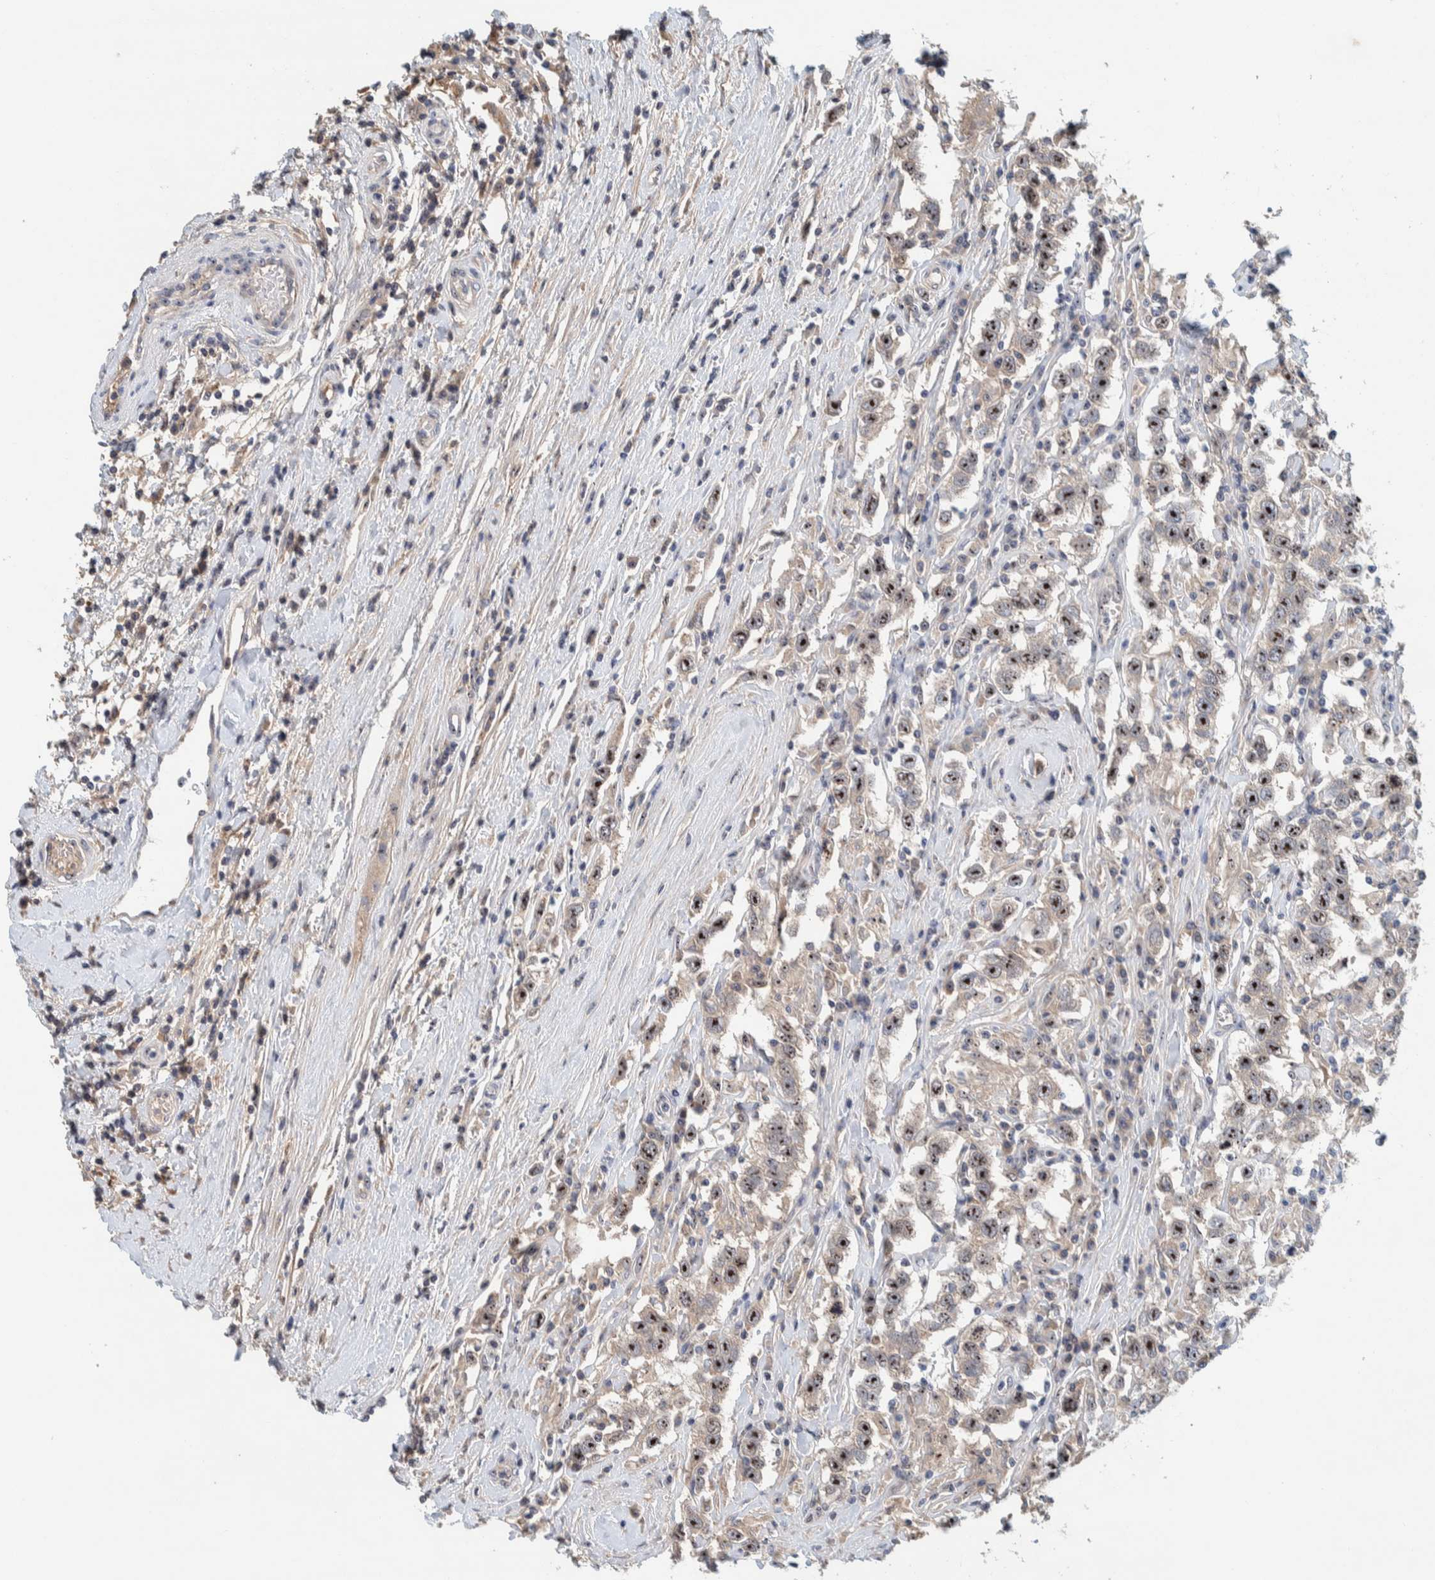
{"staining": {"intensity": "strong", "quantity": ">75%", "location": "nuclear"}, "tissue": "testis cancer", "cell_type": "Tumor cells", "image_type": "cancer", "snomed": [{"axis": "morphology", "description": "Seminoma, NOS"}, {"axis": "topography", "description": "Testis"}], "caption": "Strong nuclear expression for a protein is seen in about >75% of tumor cells of testis cancer using immunohistochemistry.", "gene": "NOL11", "patient": {"sex": "male", "age": 41}}